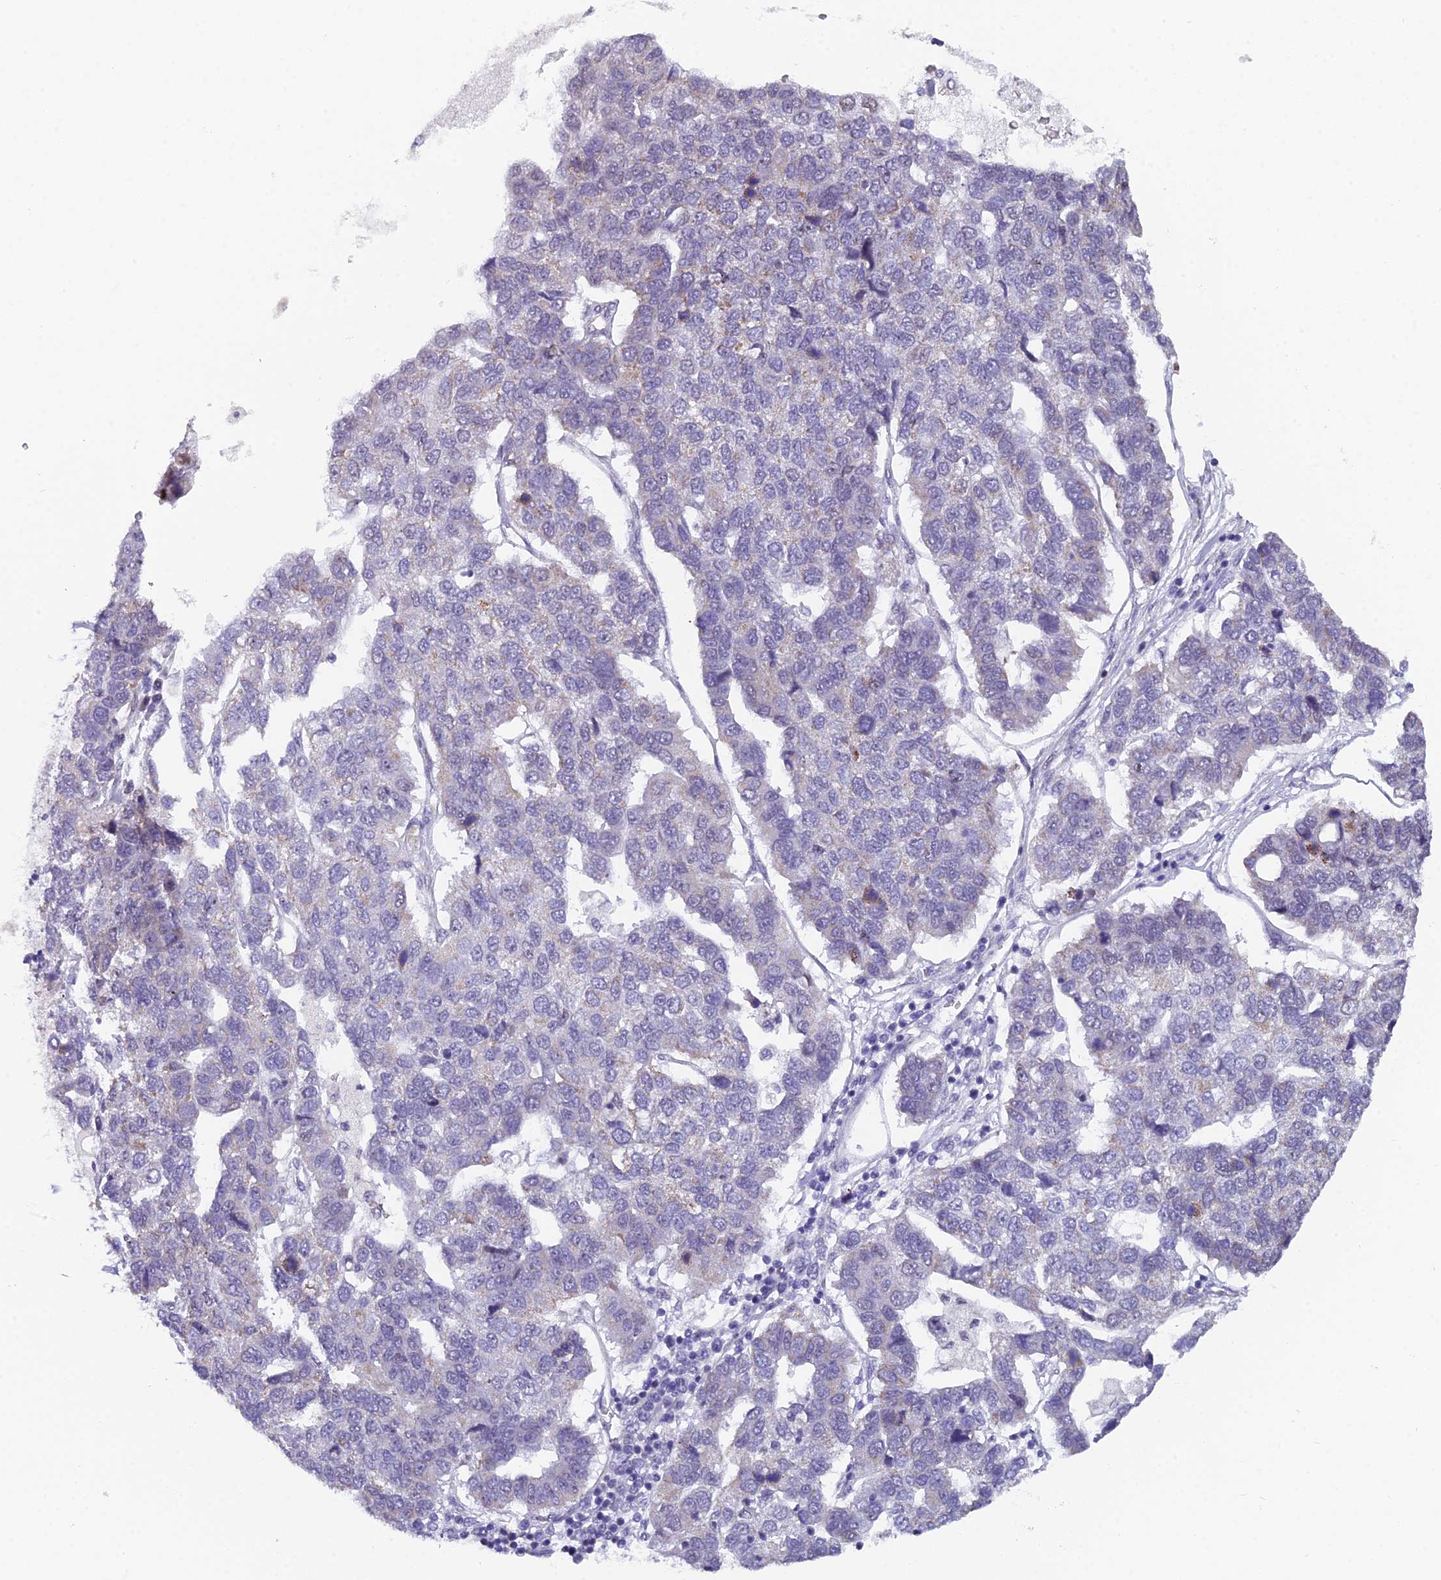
{"staining": {"intensity": "negative", "quantity": "none", "location": "none"}, "tissue": "pancreatic cancer", "cell_type": "Tumor cells", "image_type": "cancer", "snomed": [{"axis": "morphology", "description": "Adenocarcinoma, NOS"}, {"axis": "topography", "description": "Pancreas"}], "caption": "DAB (3,3'-diaminobenzidine) immunohistochemical staining of pancreatic cancer reveals no significant staining in tumor cells.", "gene": "XKR9", "patient": {"sex": "female", "age": 61}}